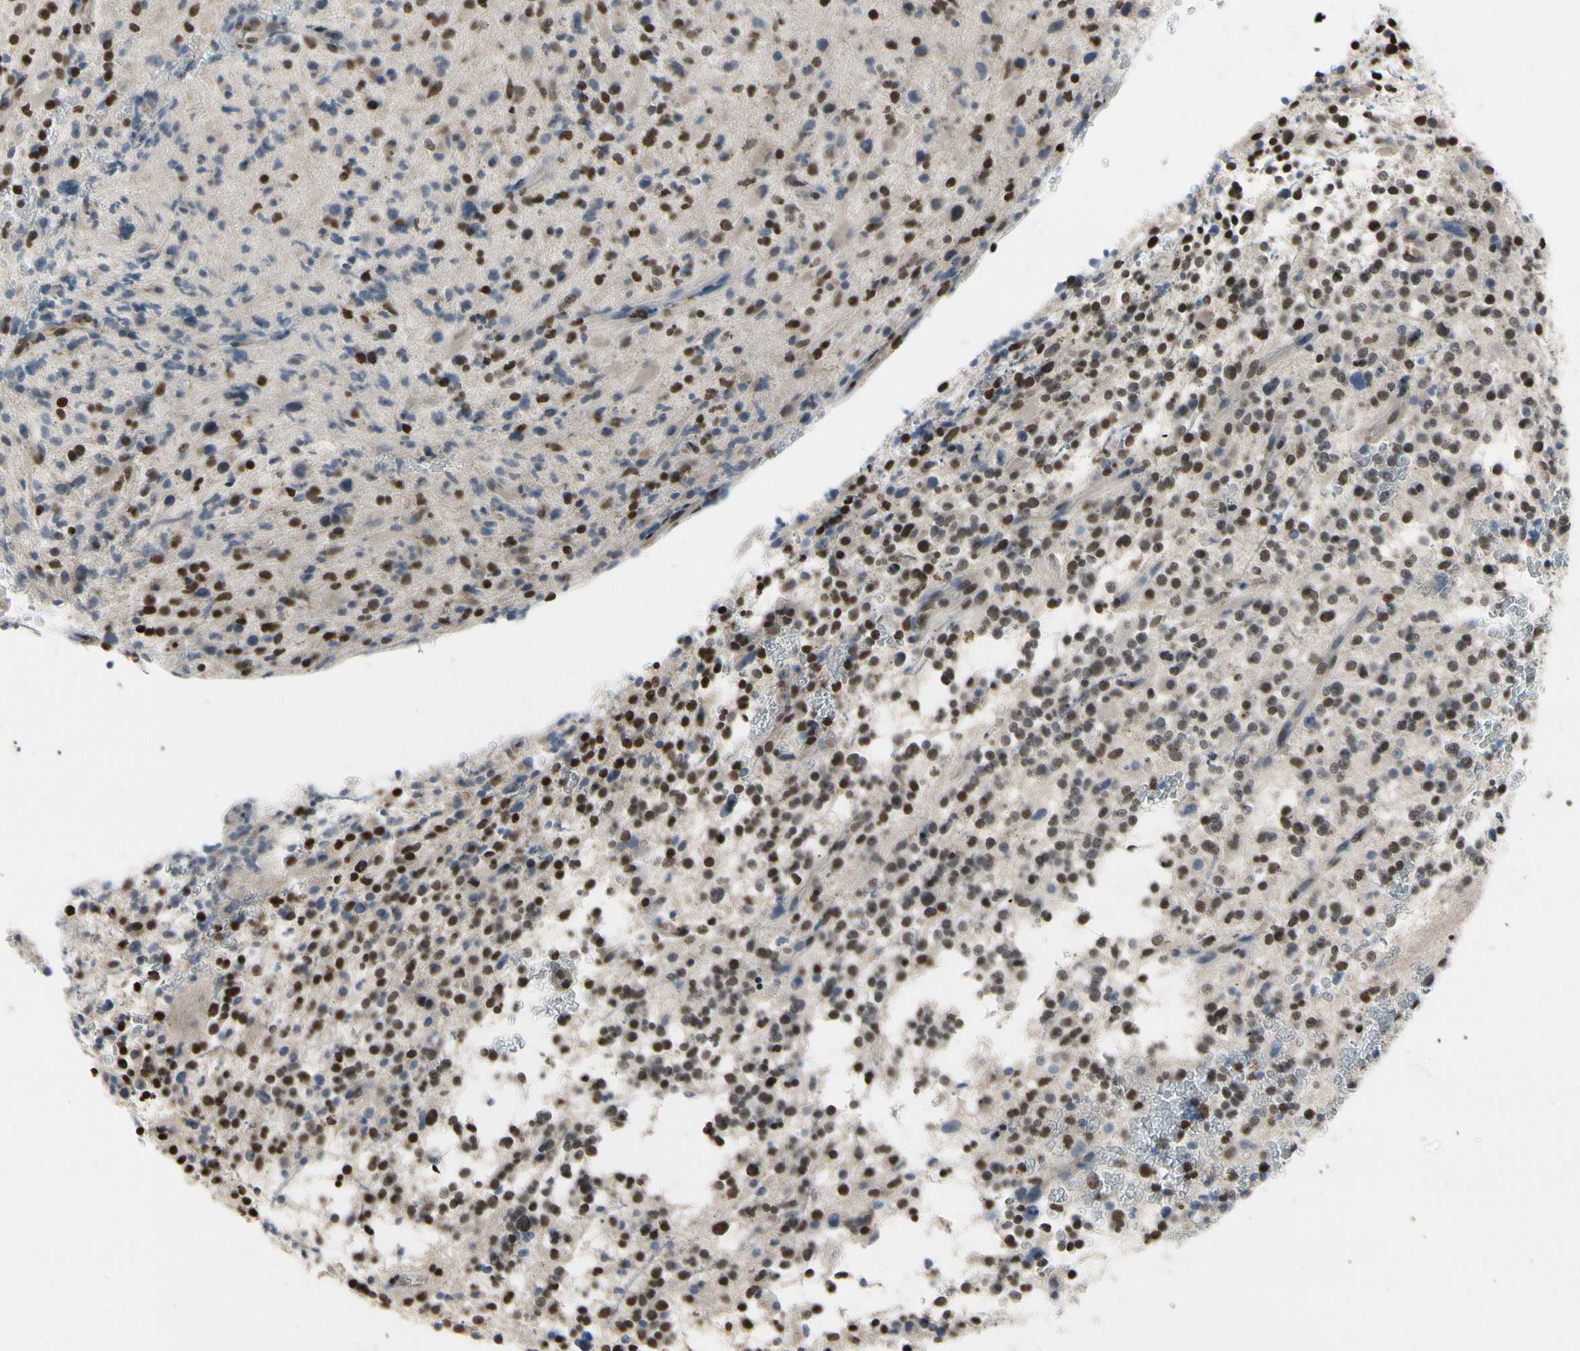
{"staining": {"intensity": "strong", "quantity": "25%-75%", "location": "nuclear"}, "tissue": "glioma", "cell_type": "Tumor cells", "image_type": "cancer", "snomed": [{"axis": "morphology", "description": "Glioma, malignant, High grade"}, {"axis": "topography", "description": "Brain"}], "caption": "DAB (3,3'-diaminobenzidine) immunohistochemical staining of human glioma displays strong nuclear protein positivity in about 25%-75% of tumor cells. Nuclei are stained in blue.", "gene": "HIPK2", "patient": {"sex": "male", "age": 48}}